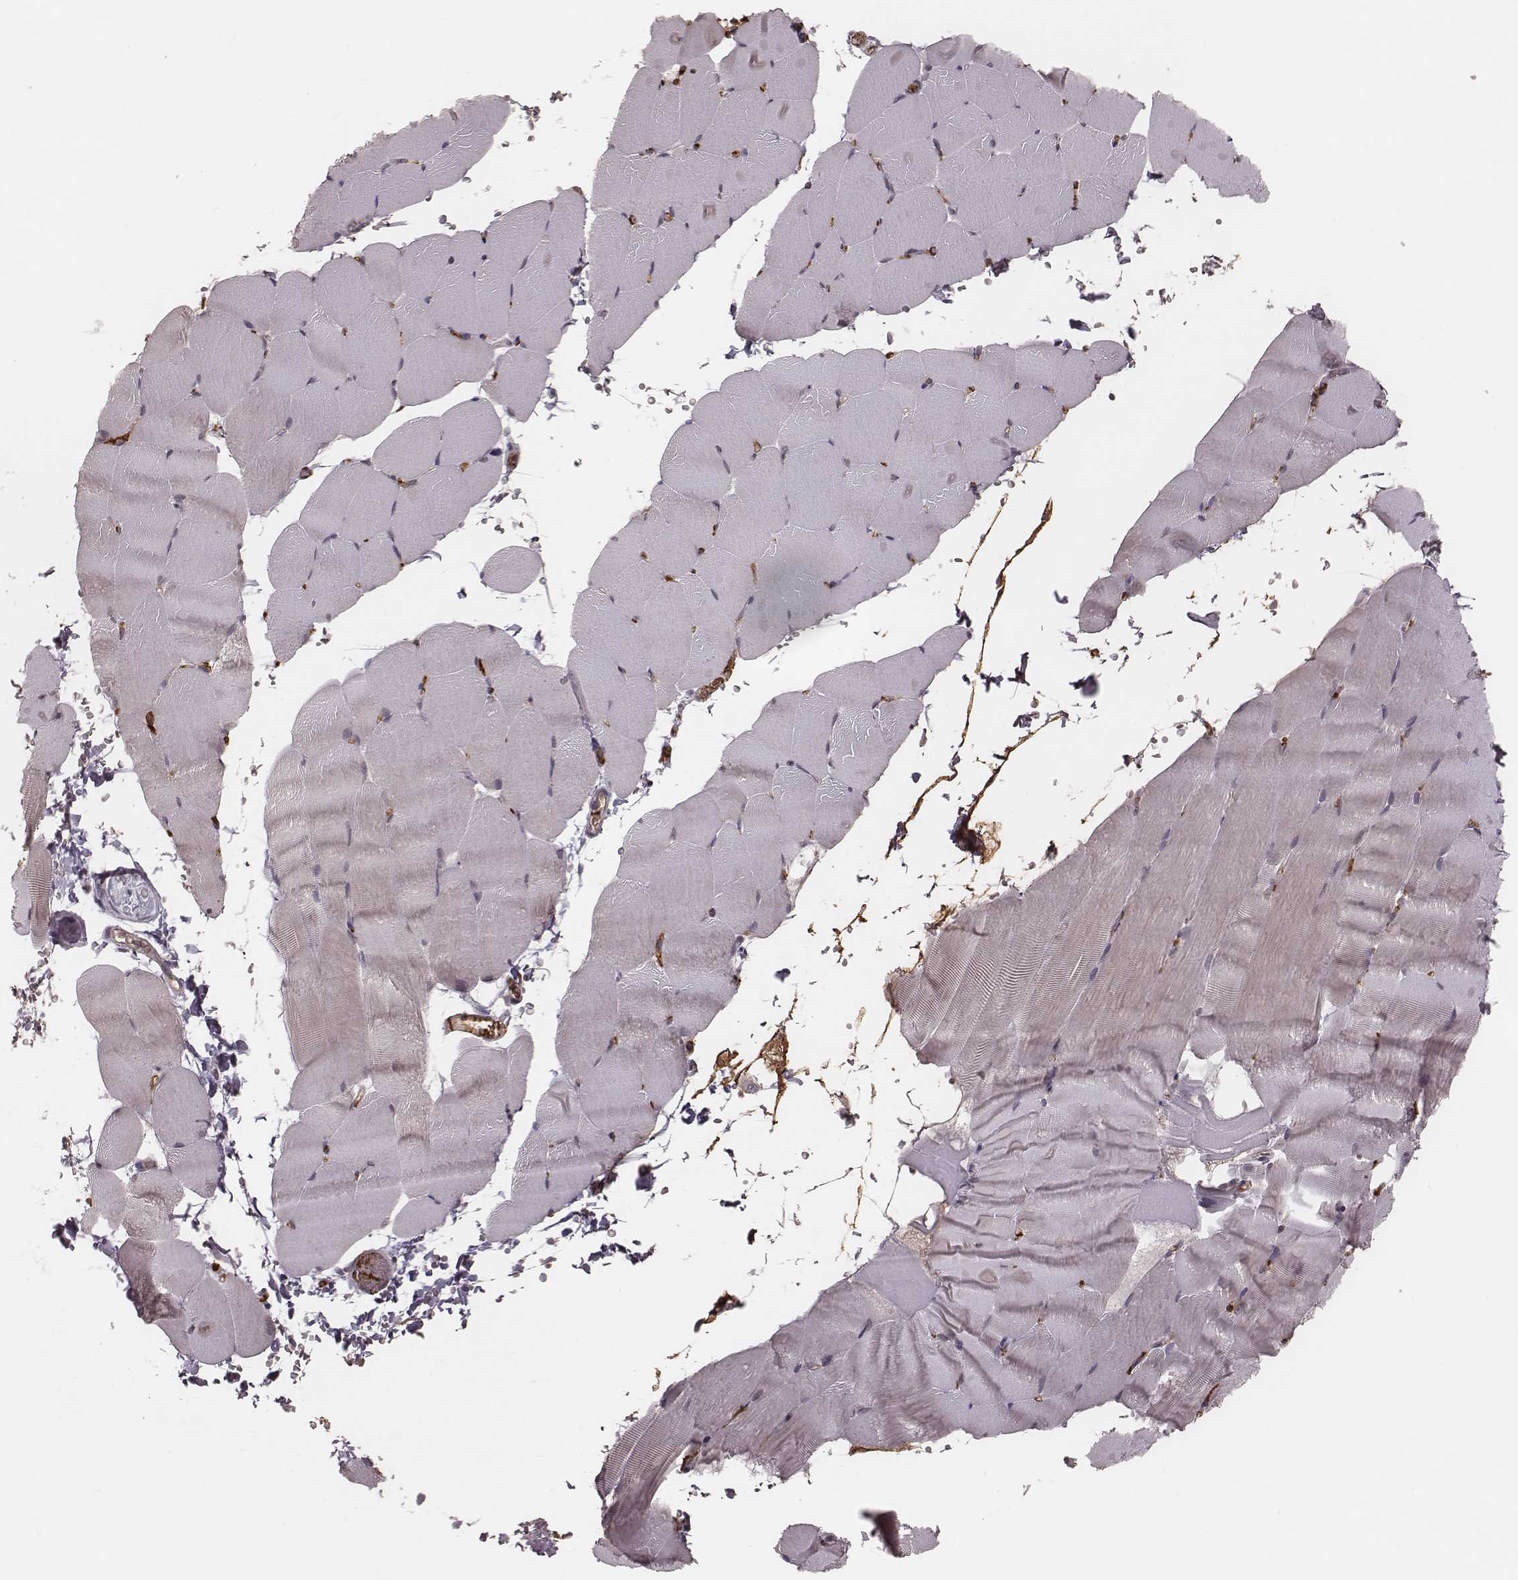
{"staining": {"intensity": "negative", "quantity": "none", "location": "none"}, "tissue": "skeletal muscle", "cell_type": "Myocytes", "image_type": "normal", "snomed": [{"axis": "morphology", "description": "Normal tissue, NOS"}, {"axis": "topography", "description": "Skeletal muscle"}], "caption": "Skeletal muscle was stained to show a protein in brown. There is no significant expression in myocytes. (Brightfield microscopy of DAB (3,3'-diaminobenzidine) immunohistochemistry at high magnification).", "gene": "IL5", "patient": {"sex": "female", "age": 37}}